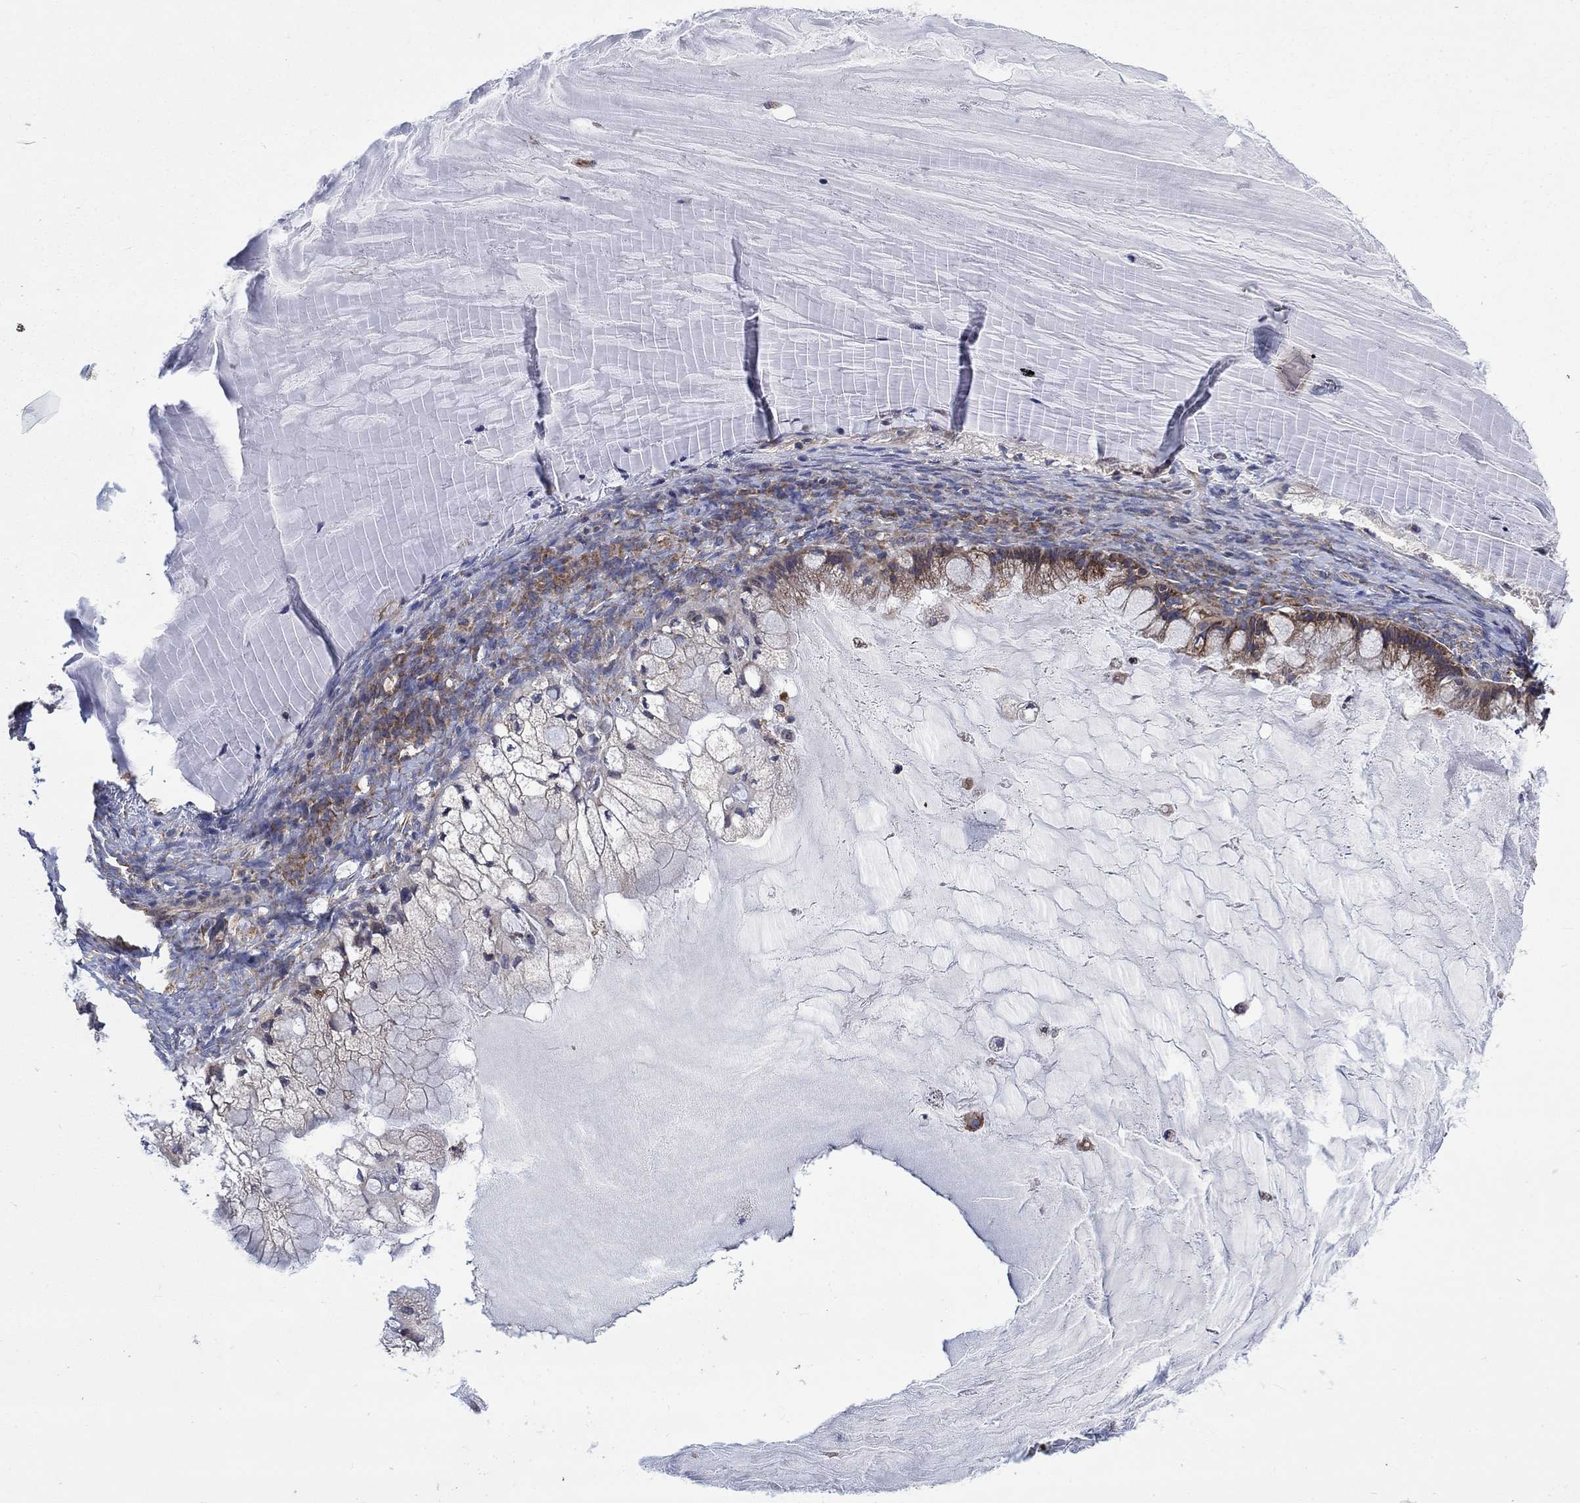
{"staining": {"intensity": "weak", "quantity": ">75%", "location": "cytoplasmic/membranous"}, "tissue": "ovarian cancer", "cell_type": "Tumor cells", "image_type": "cancer", "snomed": [{"axis": "morphology", "description": "Cystadenocarcinoma, mucinous, NOS"}, {"axis": "topography", "description": "Ovary"}], "caption": "Protein staining exhibits weak cytoplasmic/membranous expression in approximately >75% of tumor cells in ovarian cancer (mucinous cystadenocarcinoma).", "gene": "RPLP0", "patient": {"sex": "female", "age": 57}}